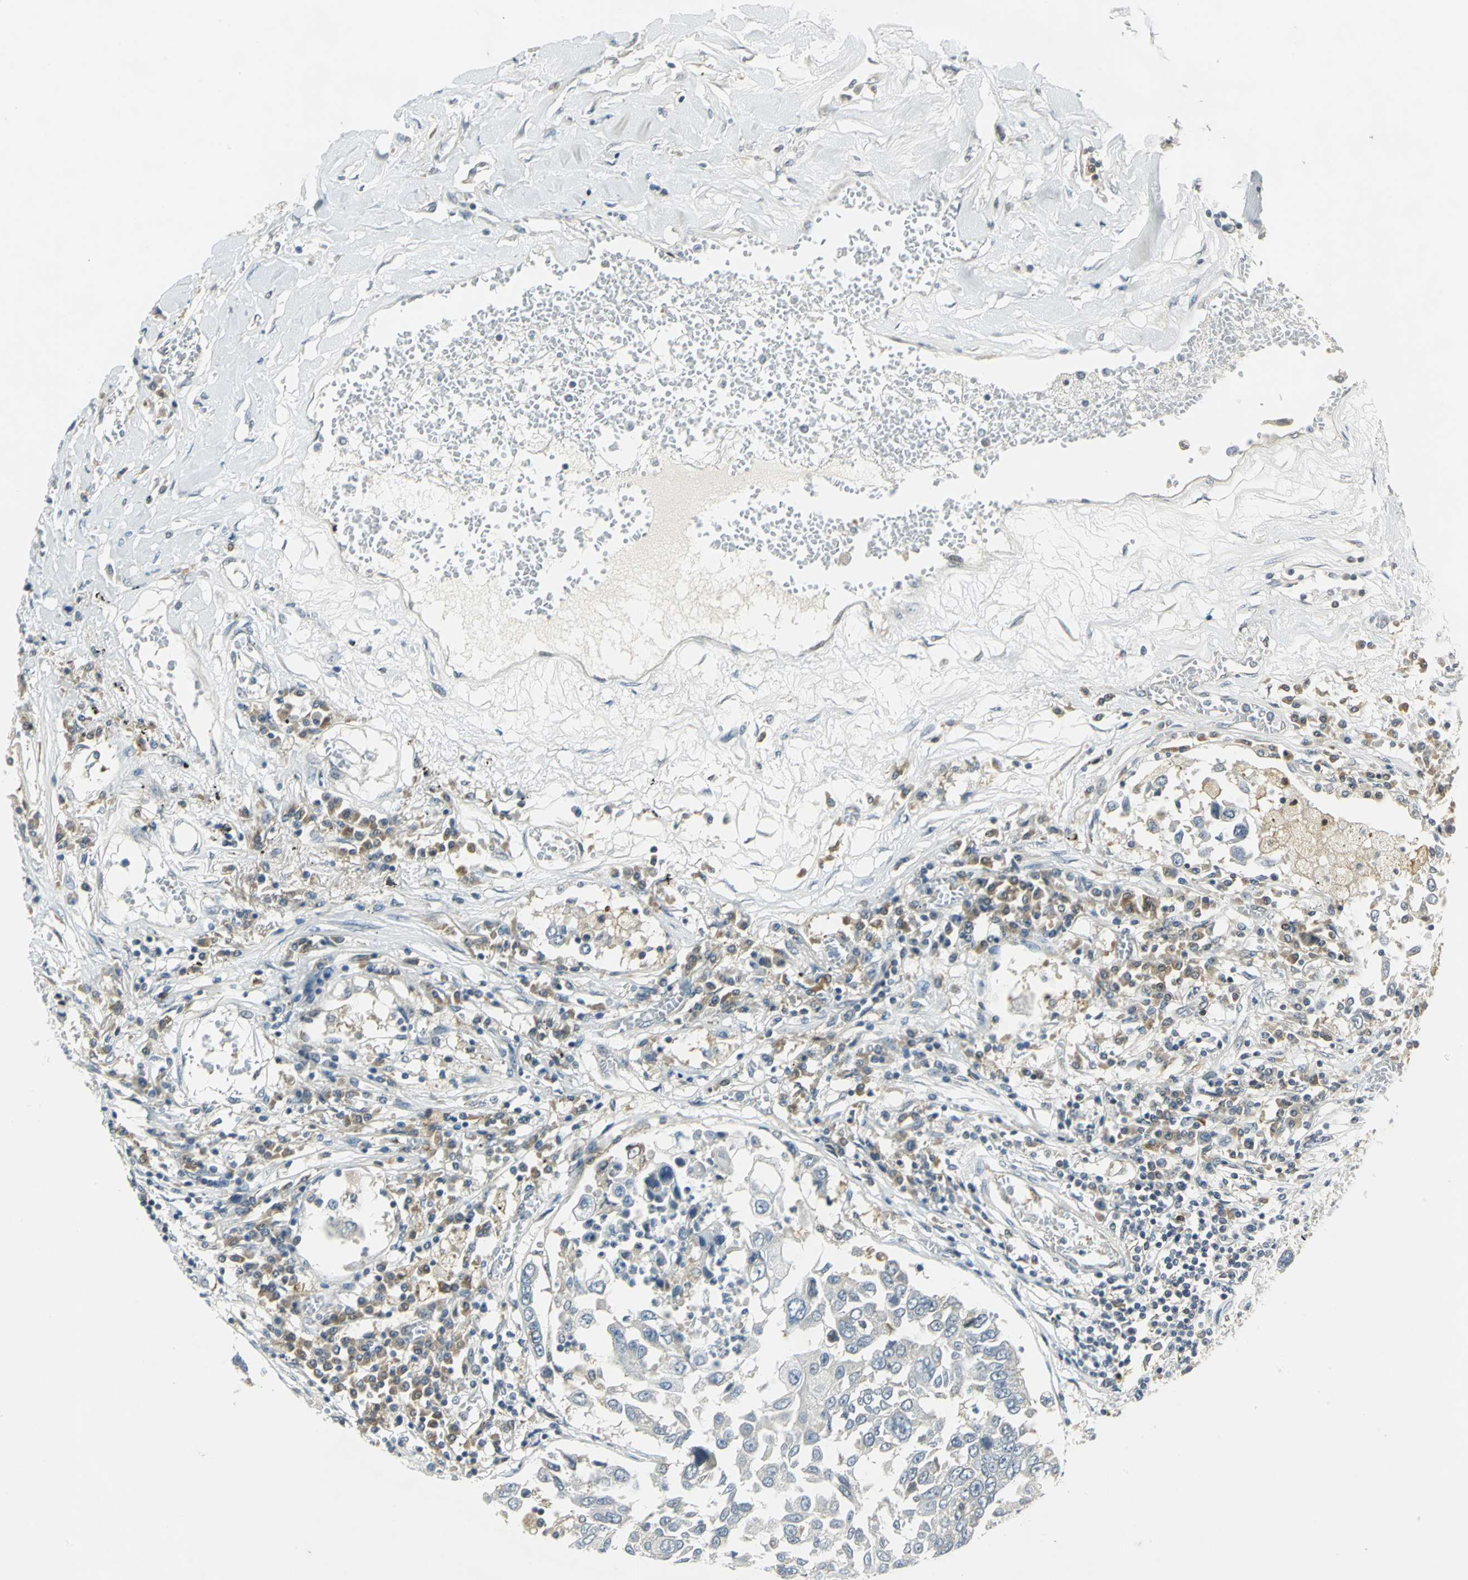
{"staining": {"intensity": "weak", "quantity": "<25%", "location": "cytoplasmic/membranous"}, "tissue": "lung cancer", "cell_type": "Tumor cells", "image_type": "cancer", "snomed": [{"axis": "morphology", "description": "Squamous cell carcinoma, NOS"}, {"axis": "topography", "description": "Lung"}], "caption": "Immunohistochemical staining of lung cancer (squamous cell carcinoma) demonstrates no significant expression in tumor cells.", "gene": "FYN", "patient": {"sex": "male", "age": 71}}